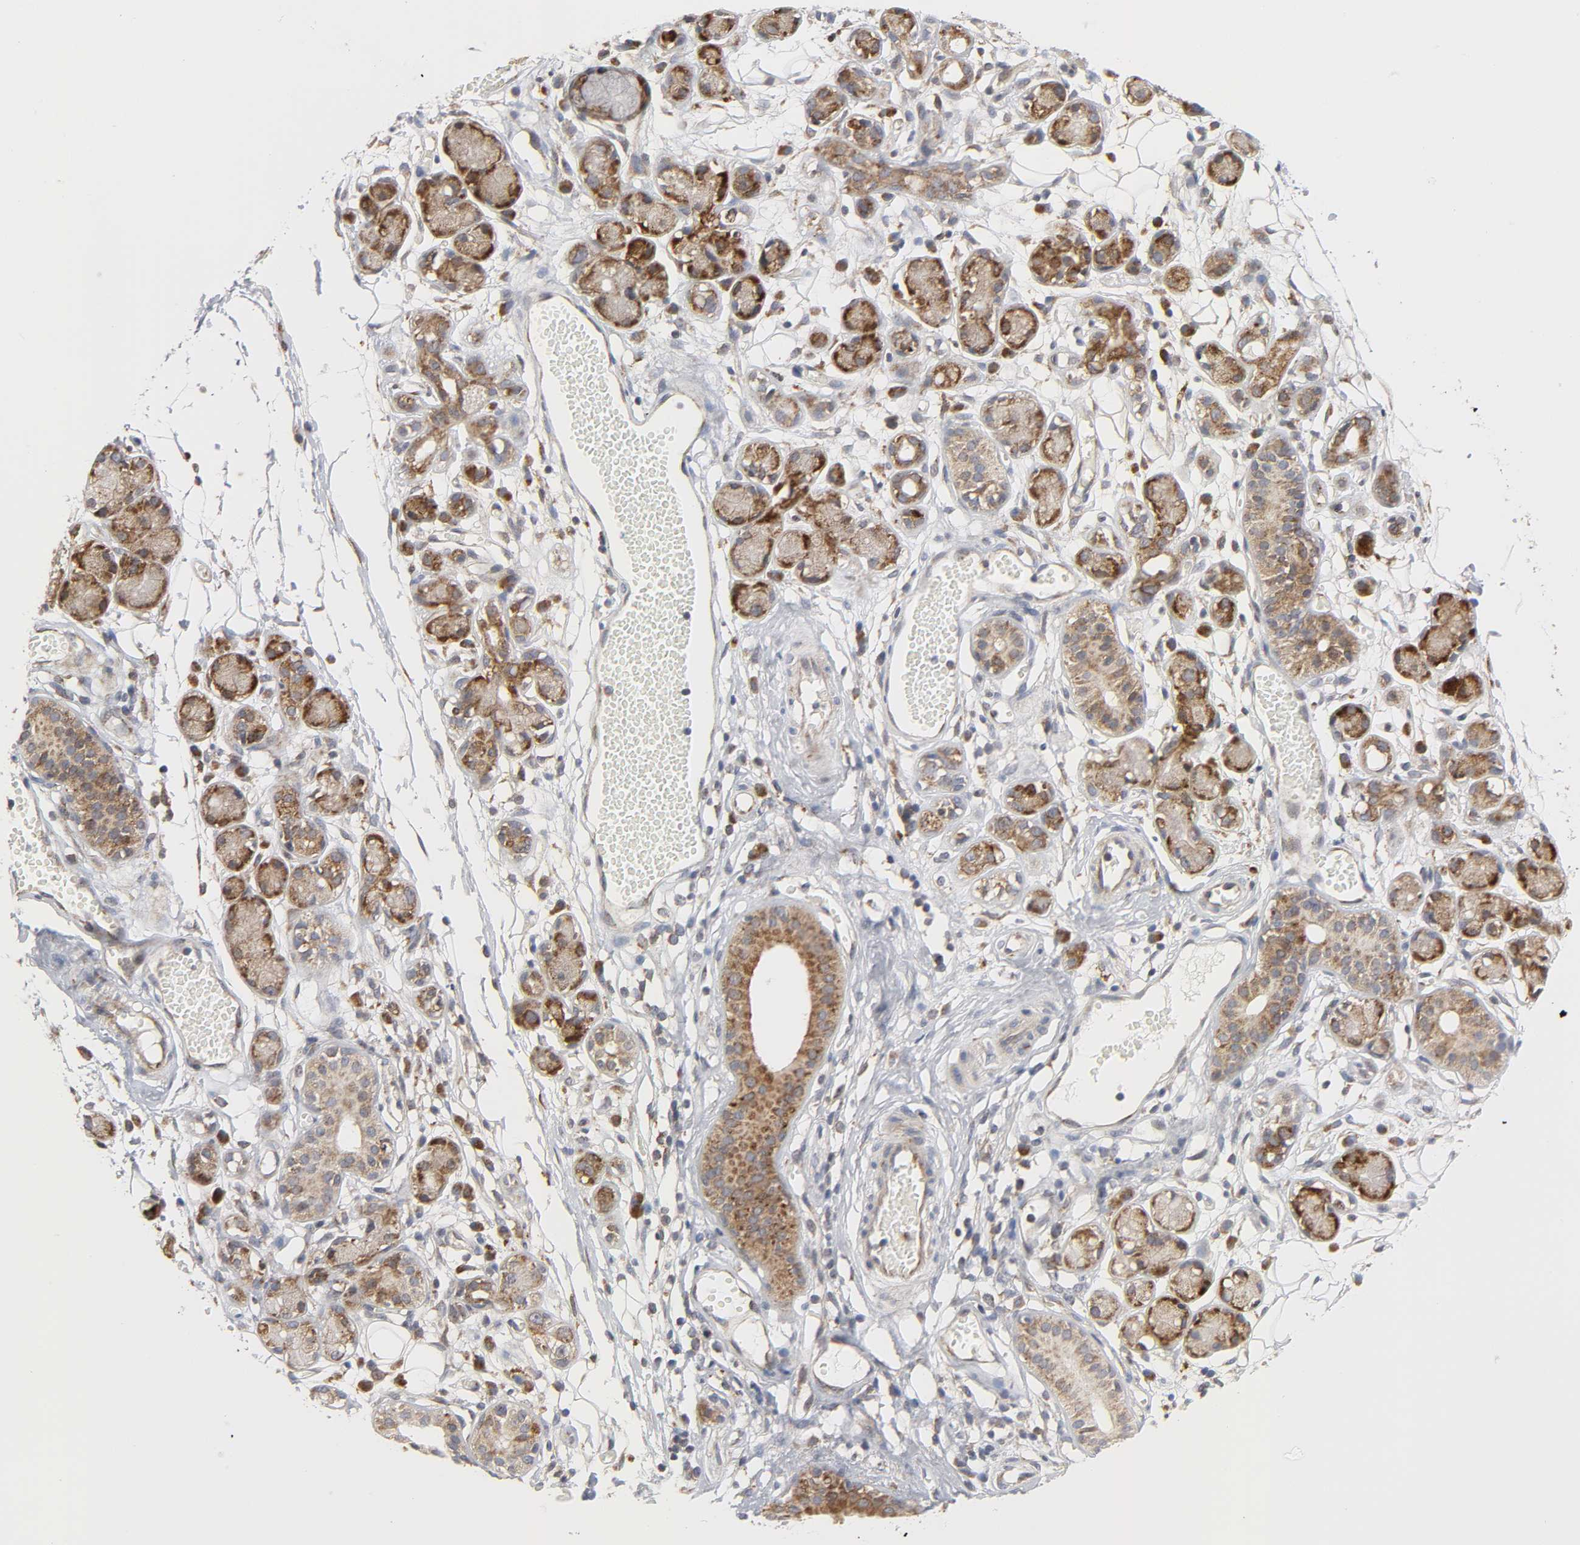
{"staining": {"intensity": "weak", "quantity": ">75%", "location": "cytoplasmic/membranous"}, "tissue": "adipose tissue", "cell_type": "Adipocytes", "image_type": "normal", "snomed": [{"axis": "morphology", "description": "Normal tissue, NOS"}, {"axis": "morphology", "description": "Inflammation, NOS"}, {"axis": "topography", "description": "Vascular tissue"}, {"axis": "topography", "description": "Salivary gland"}], "caption": "High-magnification brightfield microscopy of benign adipose tissue stained with DAB (3,3'-diaminobenzidine) (brown) and counterstained with hematoxylin (blue). adipocytes exhibit weak cytoplasmic/membranous positivity is identified in about>75% of cells.", "gene": "BAX", "patient": {"sex": "female", "age": 75}}